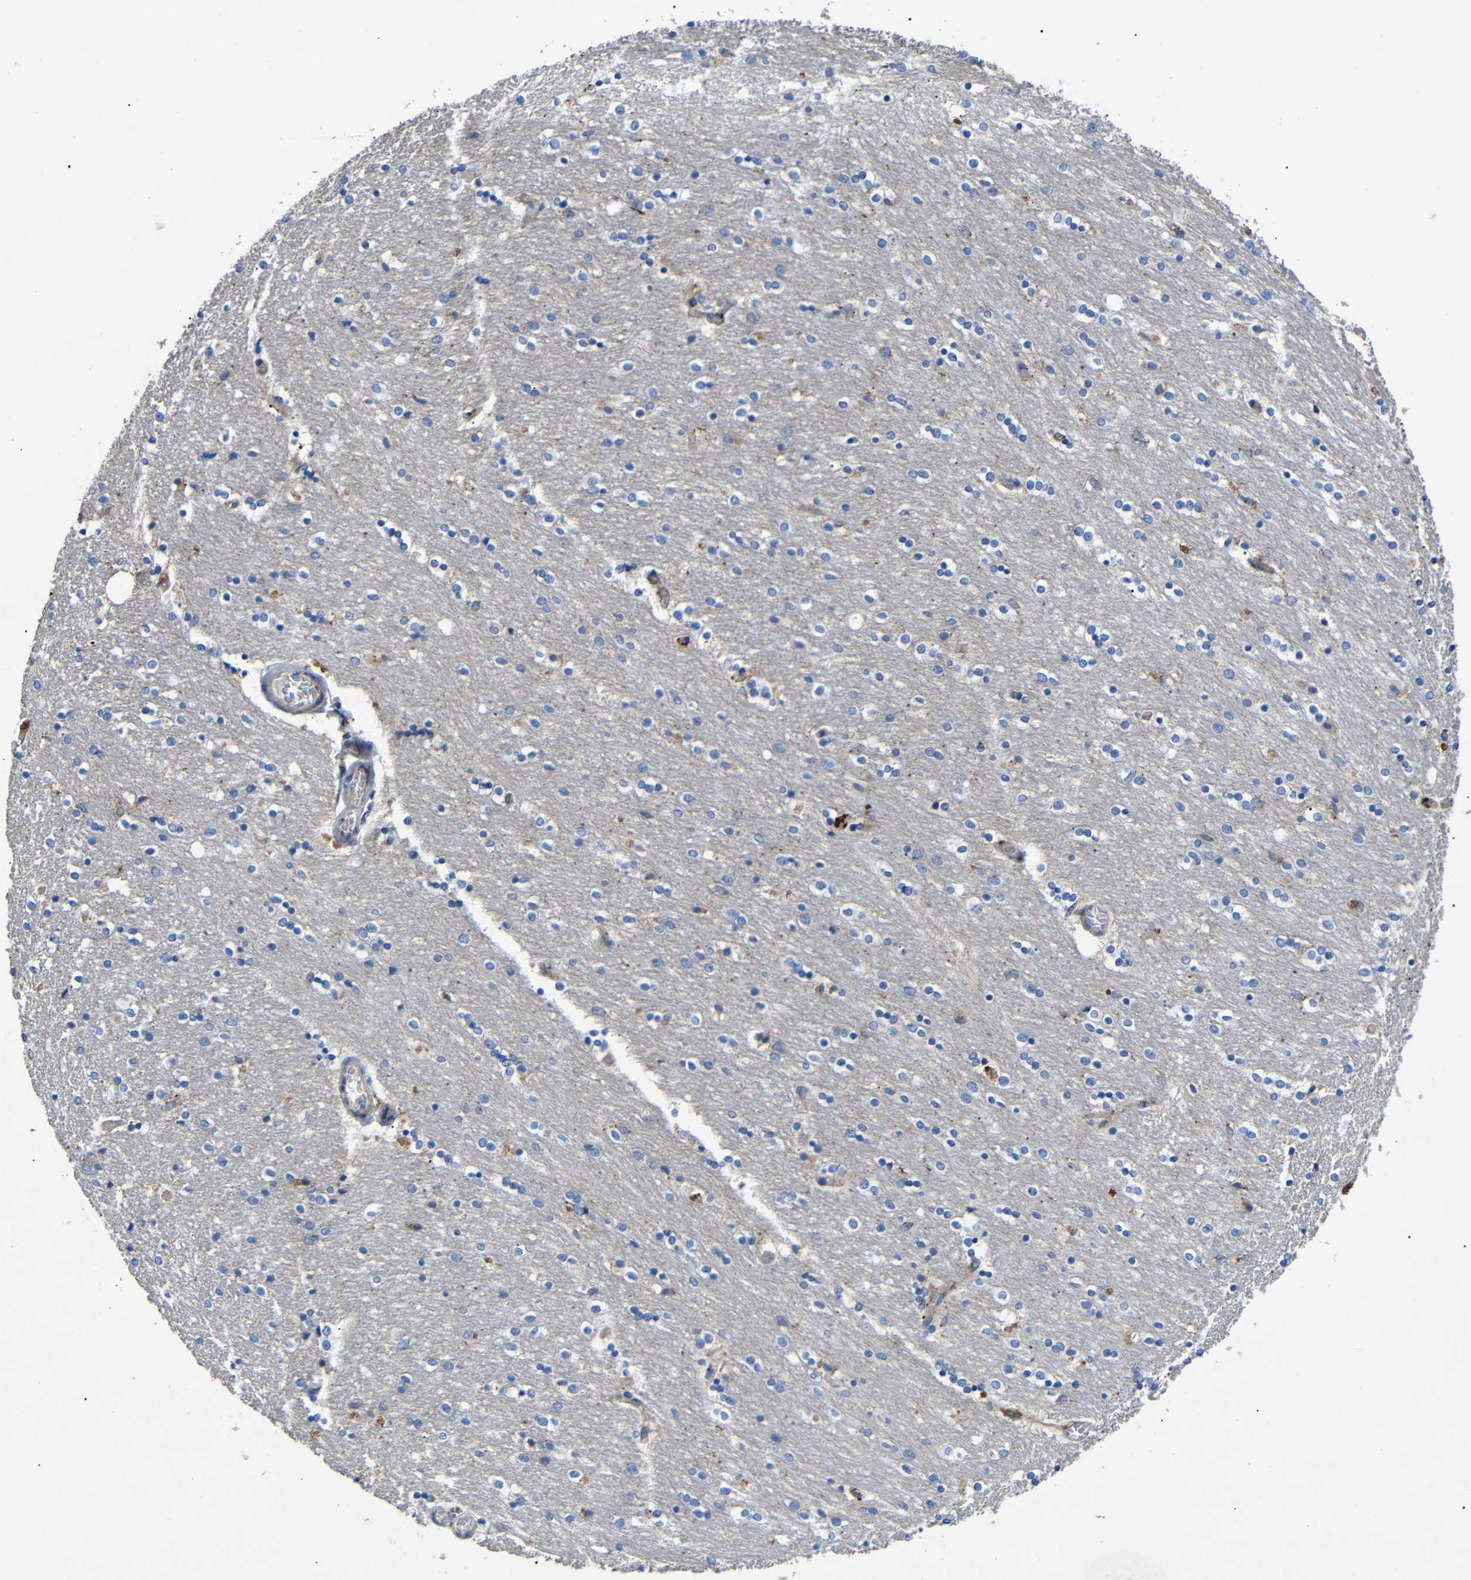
{"staining": {"intensity": "moderate", "quantity": "<25%", "location": "cytoplasmic/membranous"}, "tissue": "caudate", "cell_type": "Glial cells", "image_type": "normal", "snomed": [{"axis": "morphology", "description": "Normal tissue, NOS"}, {"axis": "topography", "description": "Lateral ventricle wall"}], "caption": "Protein analysis of normal caudate displays moderate cytoplasmic/membranous staining in about <25% of glial cells.", "gene": "SDCBP", "patient": {"sex": "female", "age": 54}}